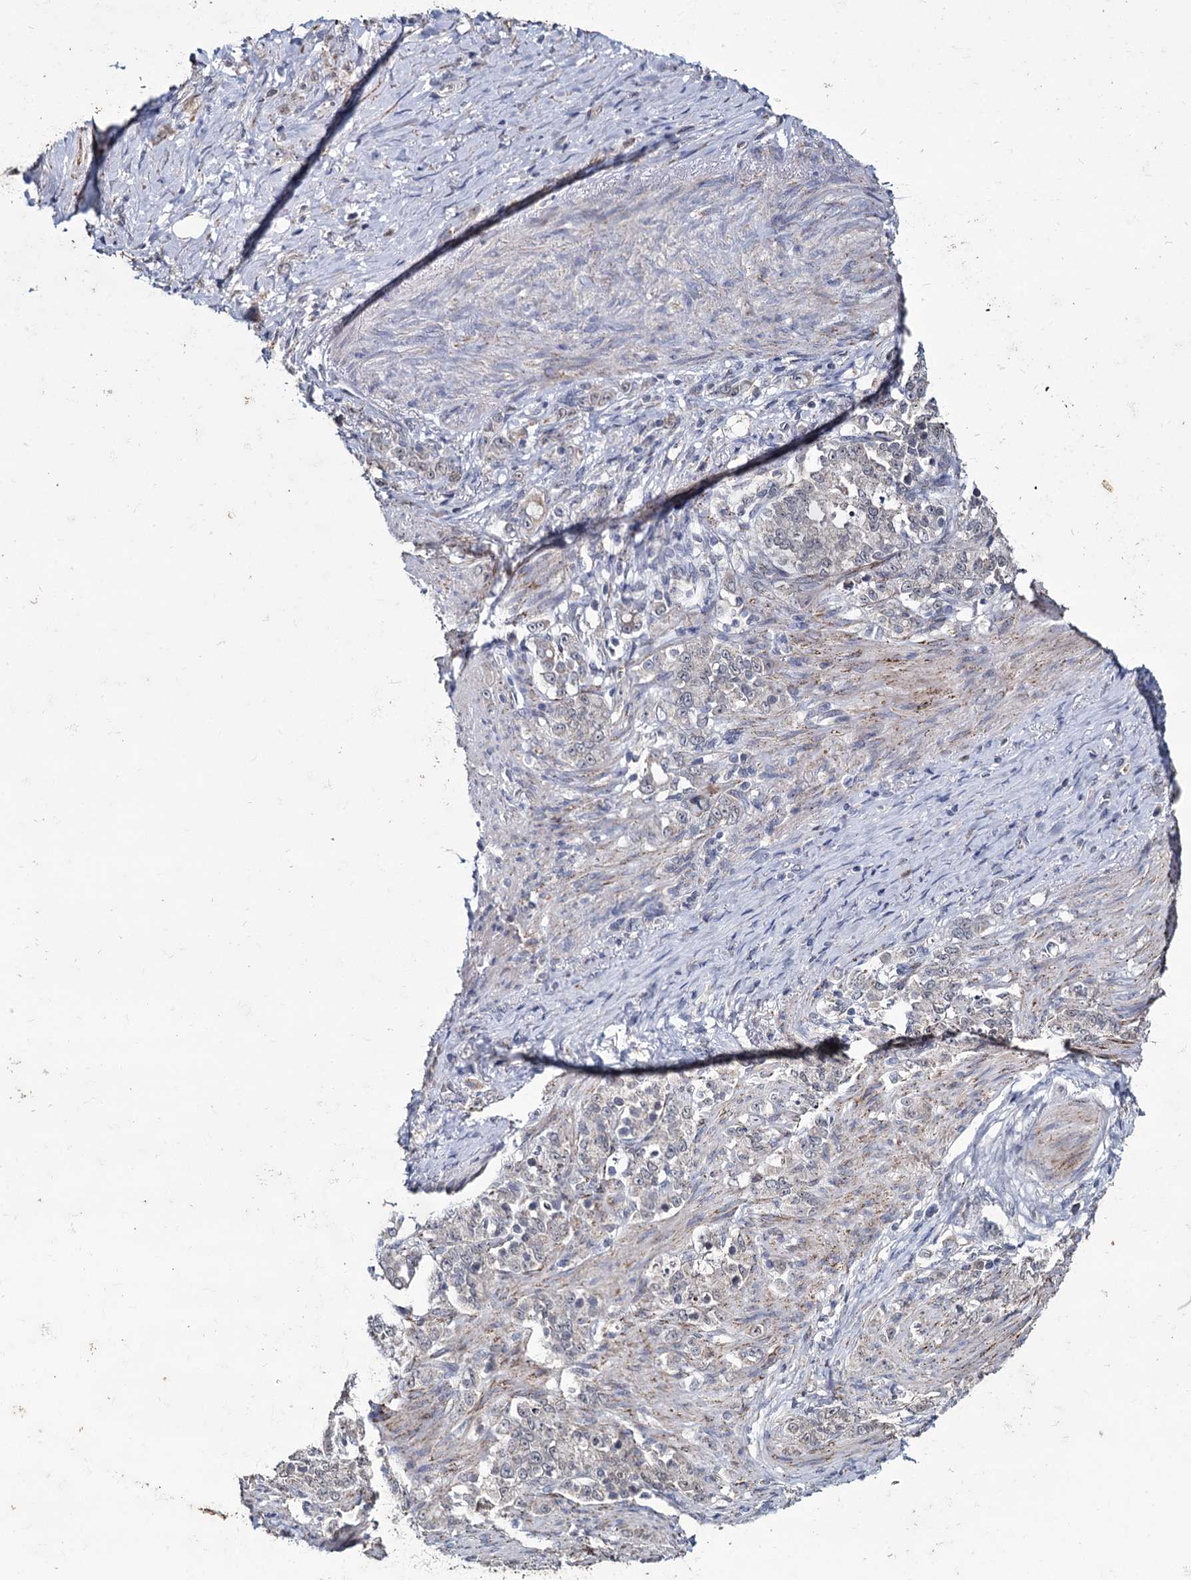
{"staining": {"intensity": "negative", "quantity": "none", "location": "none"}, "tissue": "stomach cancer", "cell_type": "Tumor cells", "image_type": "cancer", "snomed": [{"axis": "morphology", "description": "Adenocarcinoma, NOS"}, {"axis": "topography", "description": "Stomach"}], "caption": "Adenocarcinoma (stomach) was stained to show a protein in brown. There is no significant positivity in tumor cells.", "gene": "RPUSD4", "patient": {"sex": "female", "age": 79}}